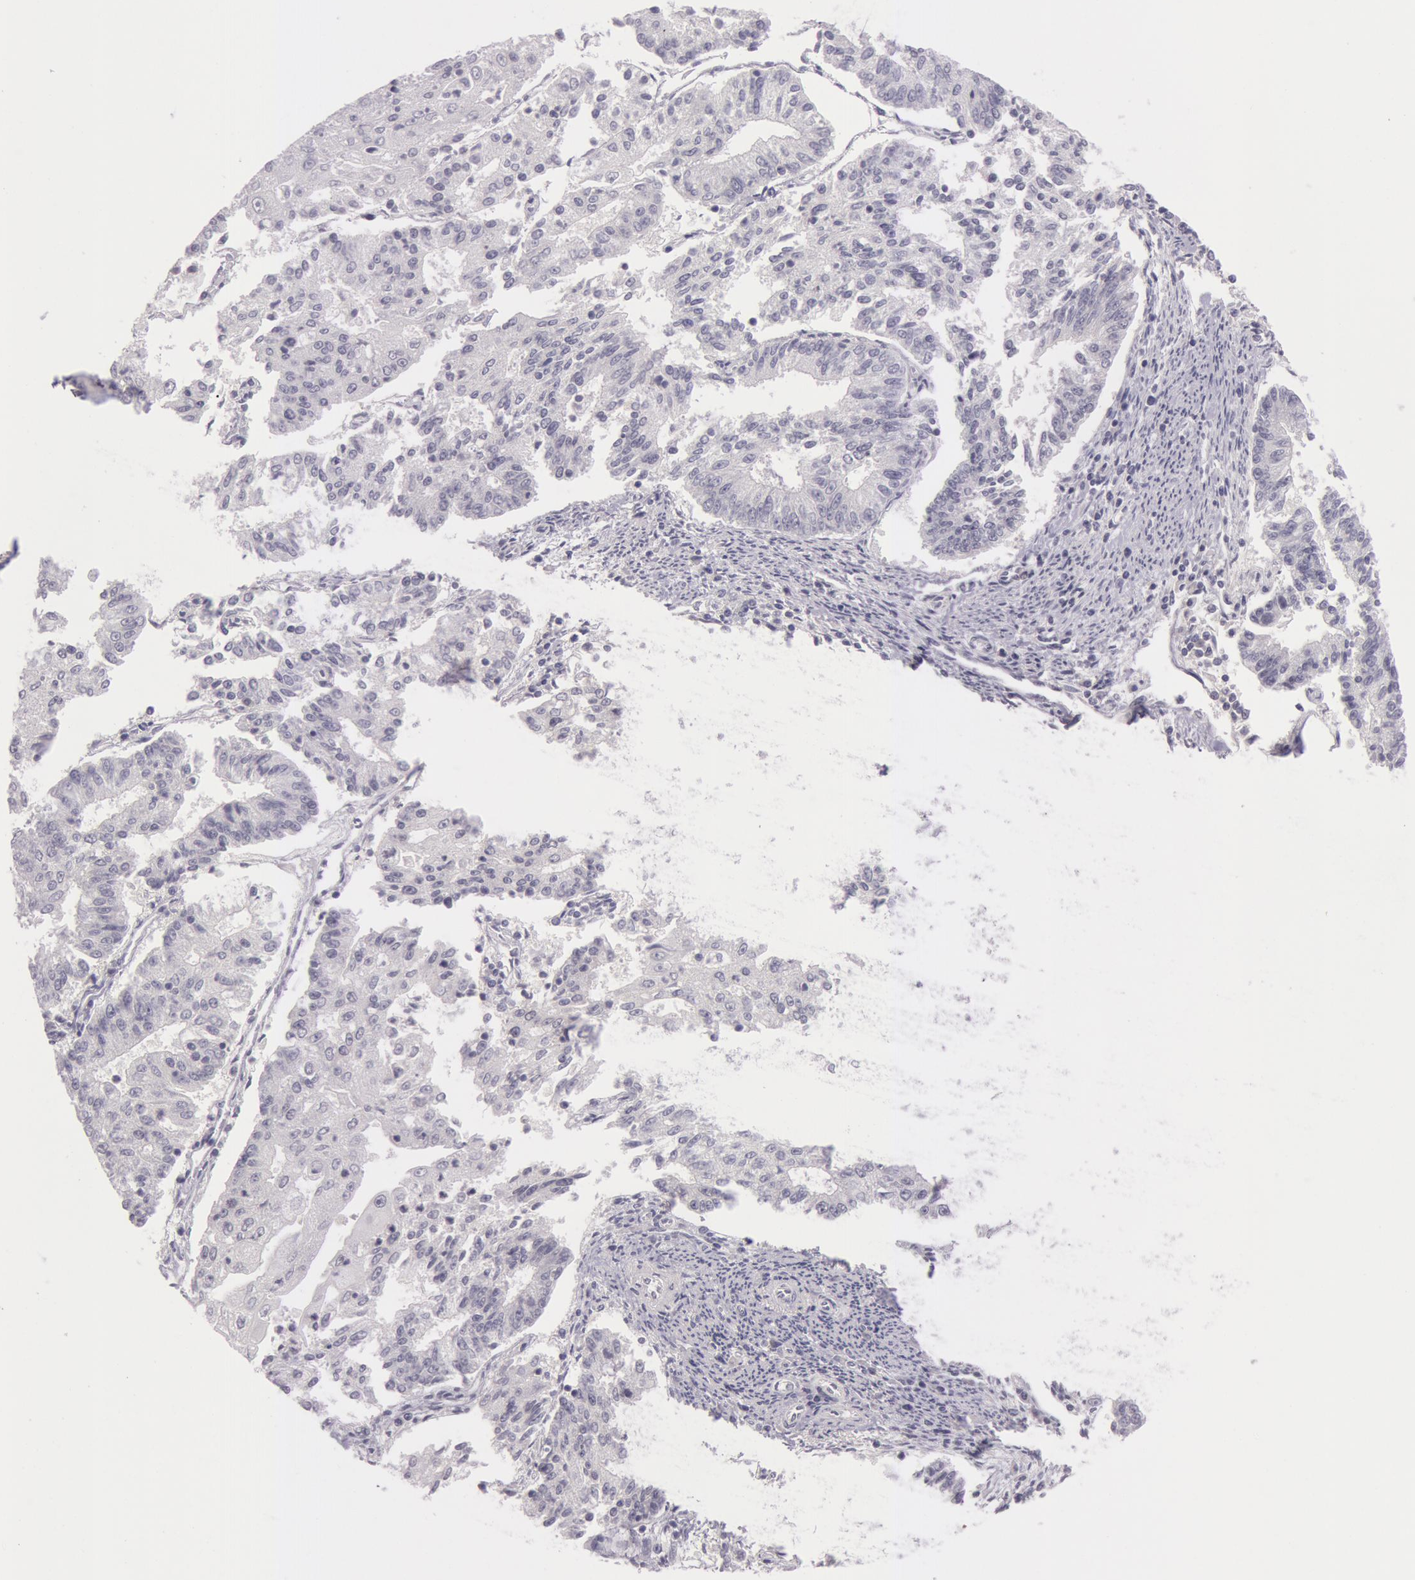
{"staining": {"intensity": "negative", "quantity": "none", "location": "none"}, "tissue": "endometrial cancer", "cell_type": "Tumor cells", "image_type": "cancer", "snomed": [{"axis": "morphology", "description": "Adenocarcinoma, NOS"}, {"axis": "topography", "description": "Endometrium"}], "caption": "Tumor cells are negative for brown protein staining in endometrial cancer.", "gene": "RBMY1F", "patient": {"sex": "female", "age": 56}}